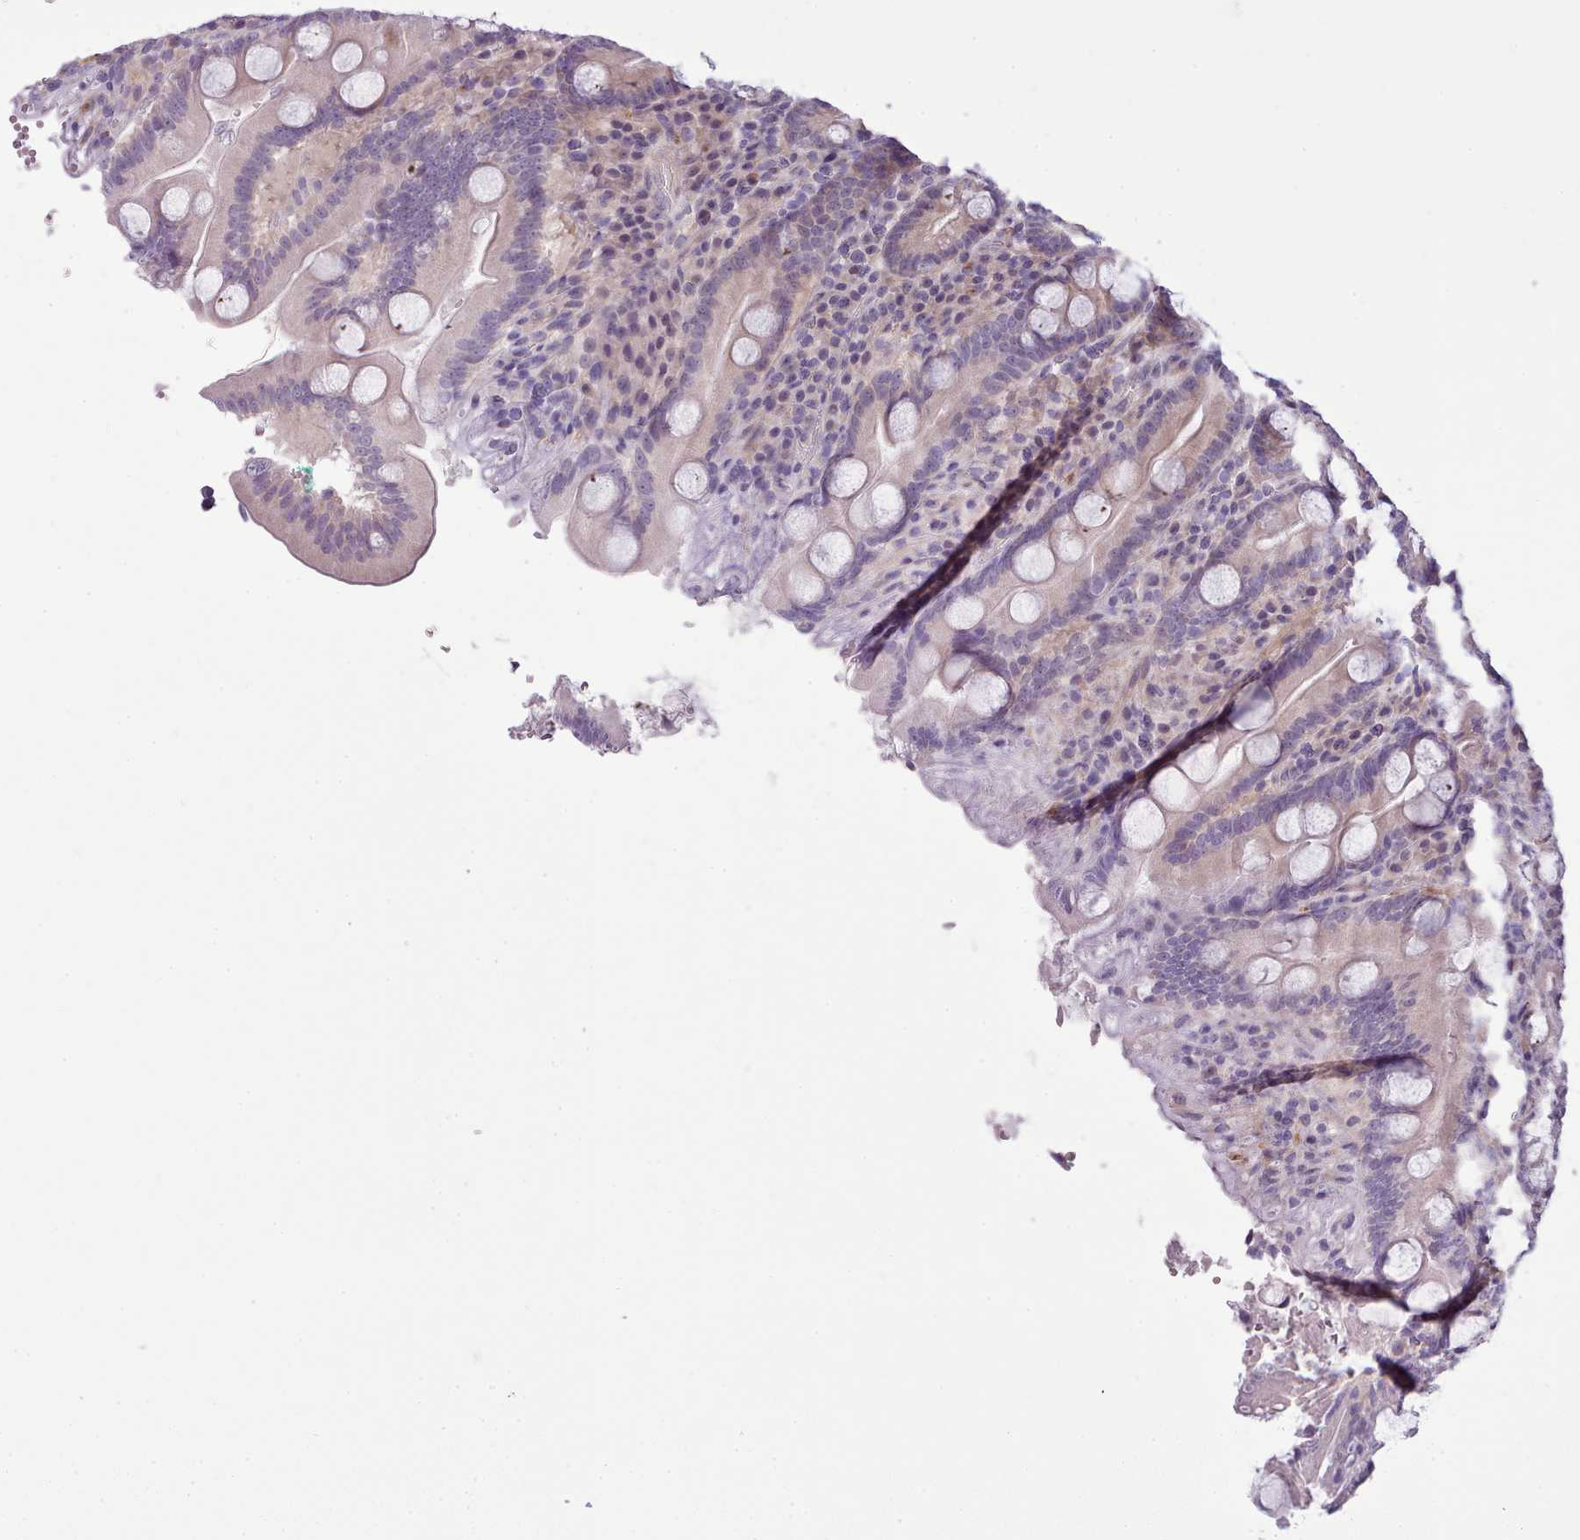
{"staining": {"intensity": "negative", "quantity": "none", "location": "none"}, "tissue": "duodenum", "cell_type": "Glandular cells", "image_type": "normal", "snomed": [{"axis": "morphology", "description": "Normal tissue, NOS"}, {"axis": "topography", "description": "Duodenum"}], "caption": "The histopathology image reveals no significant positivity in glandular cells of duodenum. (DAB immunohistochemistry, high magnification).", "gene": "SETX", "patient": {"sex": "male", "age": 35}}